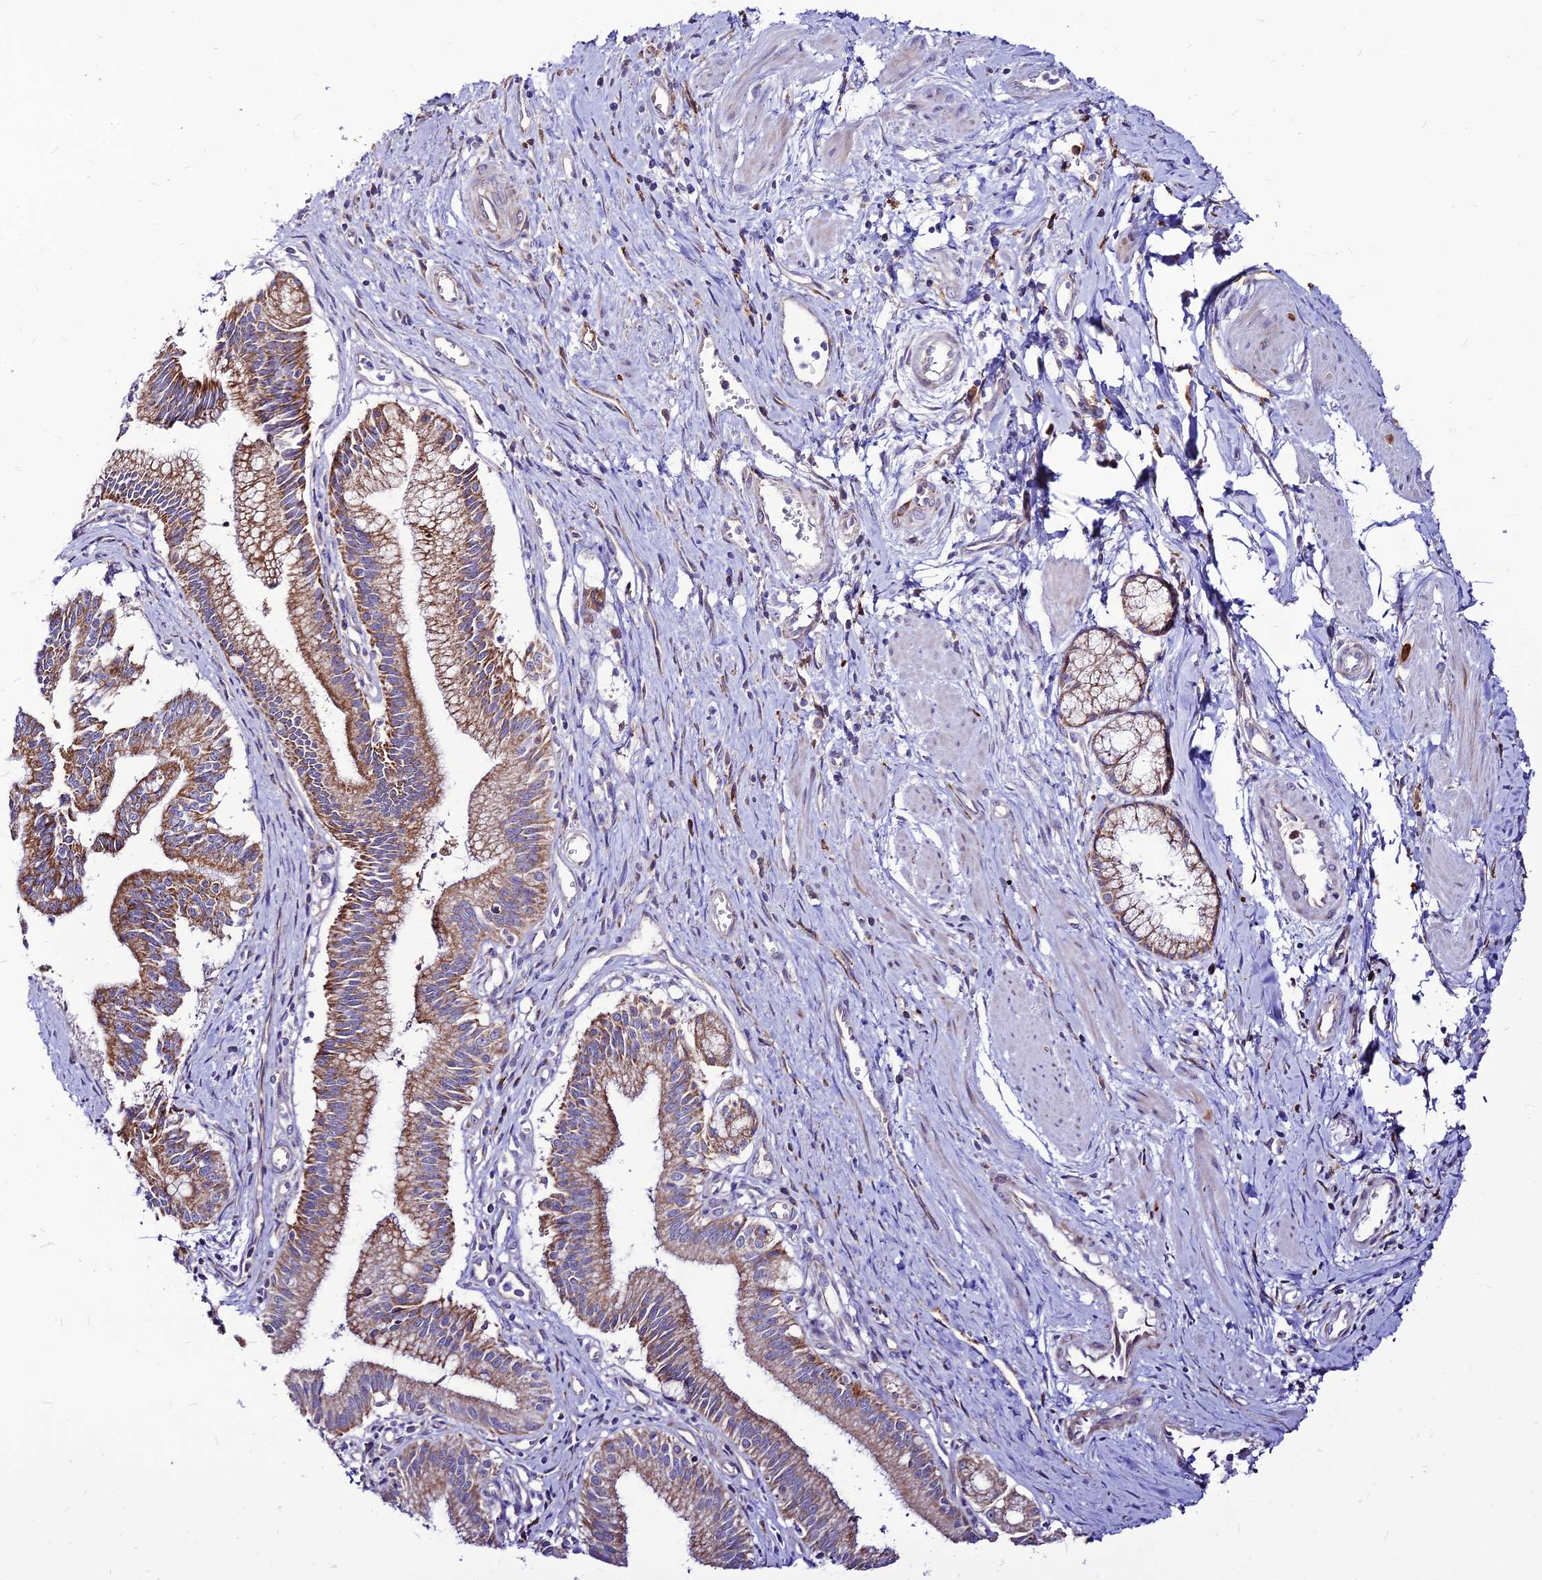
{"staining": {"intensity": "moderate", "quantity": ">75%", "location": "cytoplasmic/membranous"}, "tissue": "pancreatic cancer", "cell_type": "Tumor cells", "image_type": "cancer", "snomed": [{"axis": "morphology", "description": "Adenocarcinoma, NOS"}, {"axis": "topography", "description": "Pancreas"}], "caption": "Human pancreatic cancer (adenocarcinoma) stained with a protein marker demonstrates moderate staining in tumor cells.", "gene": "ECI1", "patient": {"sex": "male", "age": 78}}